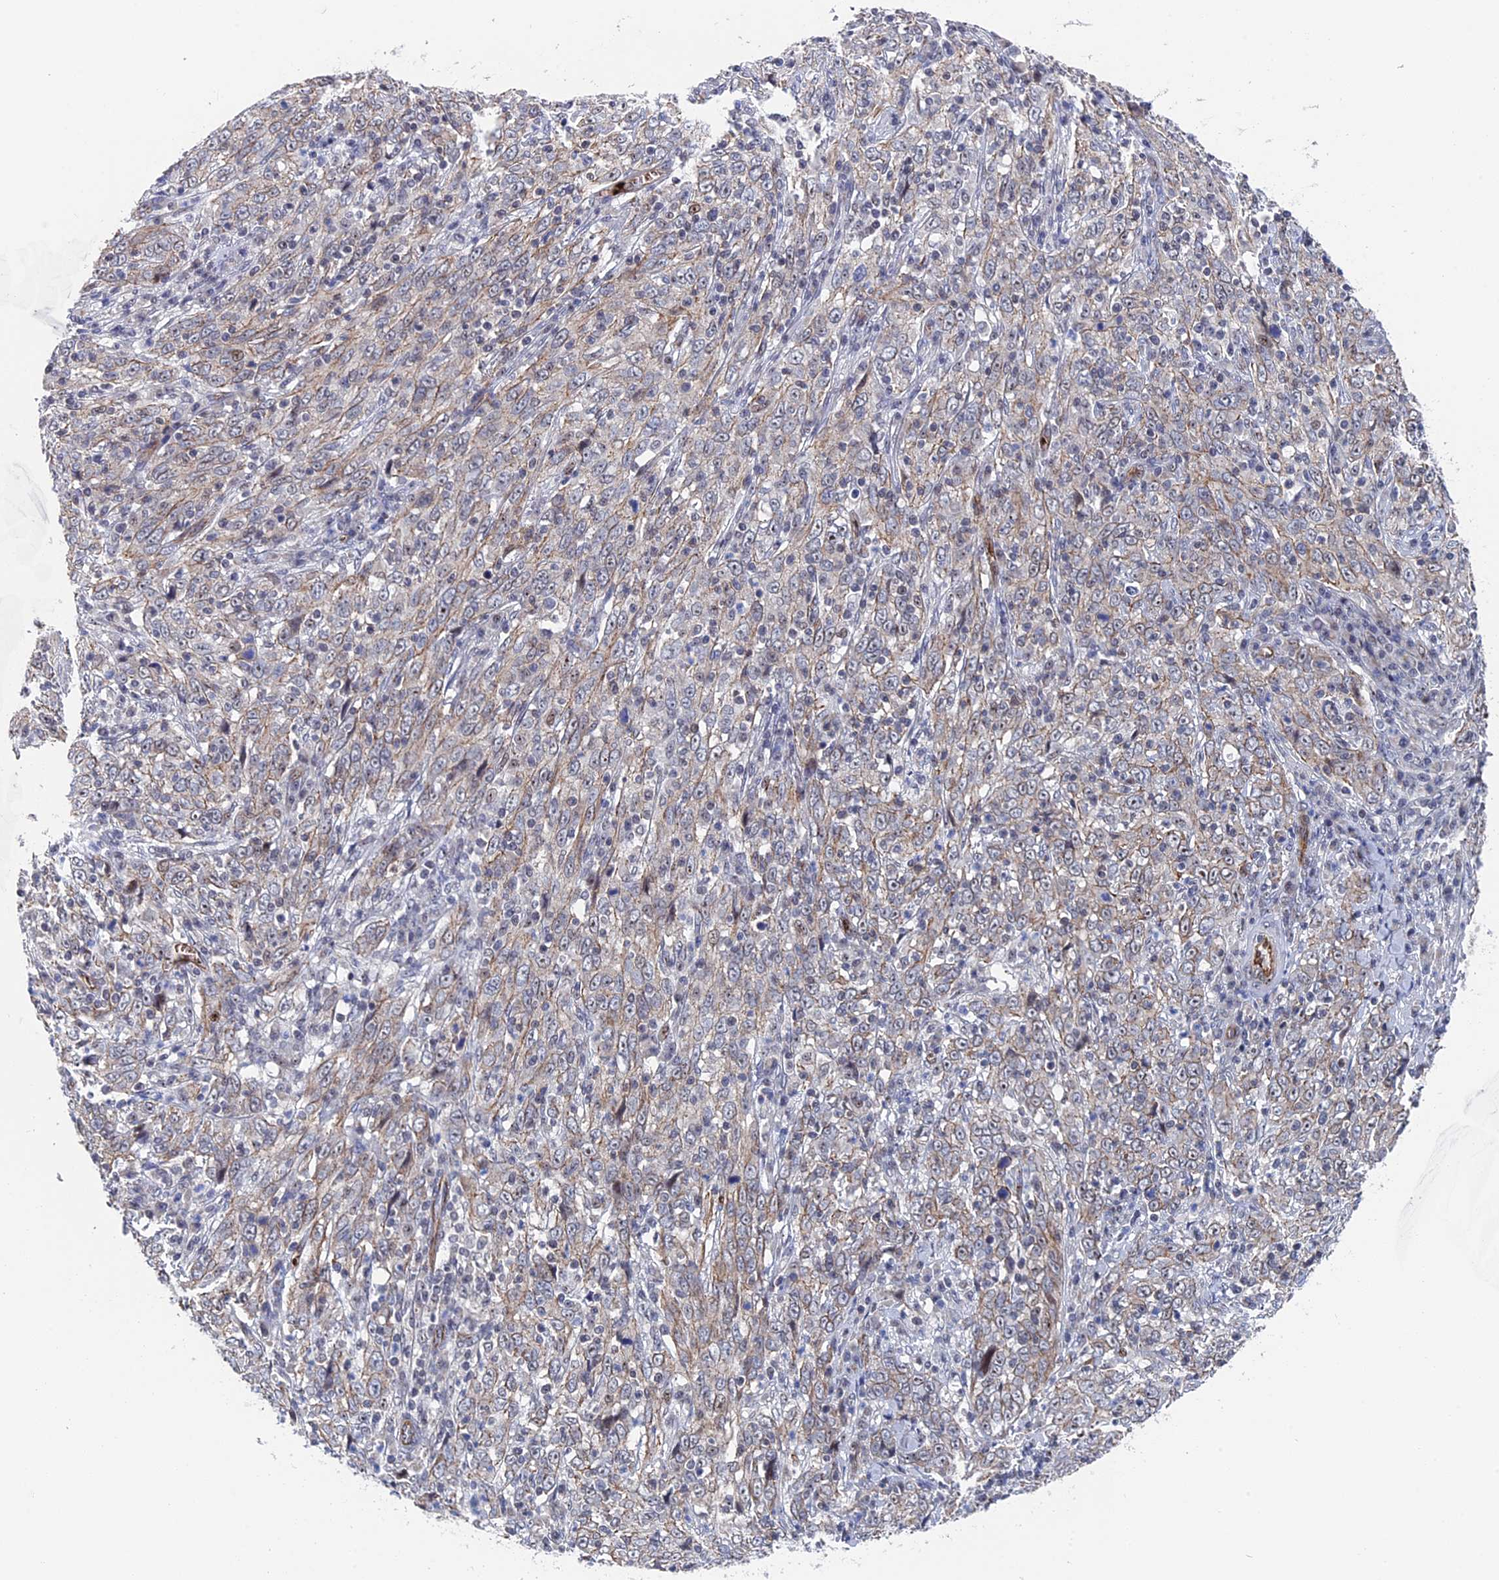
{"staining": {"intensity": "weak", "quantity": "25%-75%", "location": "cytoplasmic/membranous,nuclear"}, "tissue": "cervical cancer", "cell_type": "Tumor cells", "image_type": "cancer", "snomed": [{"axis": "morphology", "description": "Squamous cell carcinoma, NOS"}, {"axis": "topography", "description": "Cervix"}], "caption": "Immunohistochemical staining of squamous cell carcinoma (cervical) reveals low levels of weak cytoplasmic/membranous and nuclear expression in about 25%-75% of tumor cells. The protein is stained brown, and the nuclei are stained in blue (DAB IHC with brightfield microscopy, high magnification).", "gene": "EXOSC9", "patient": {"sex": "female", "age": 46}}